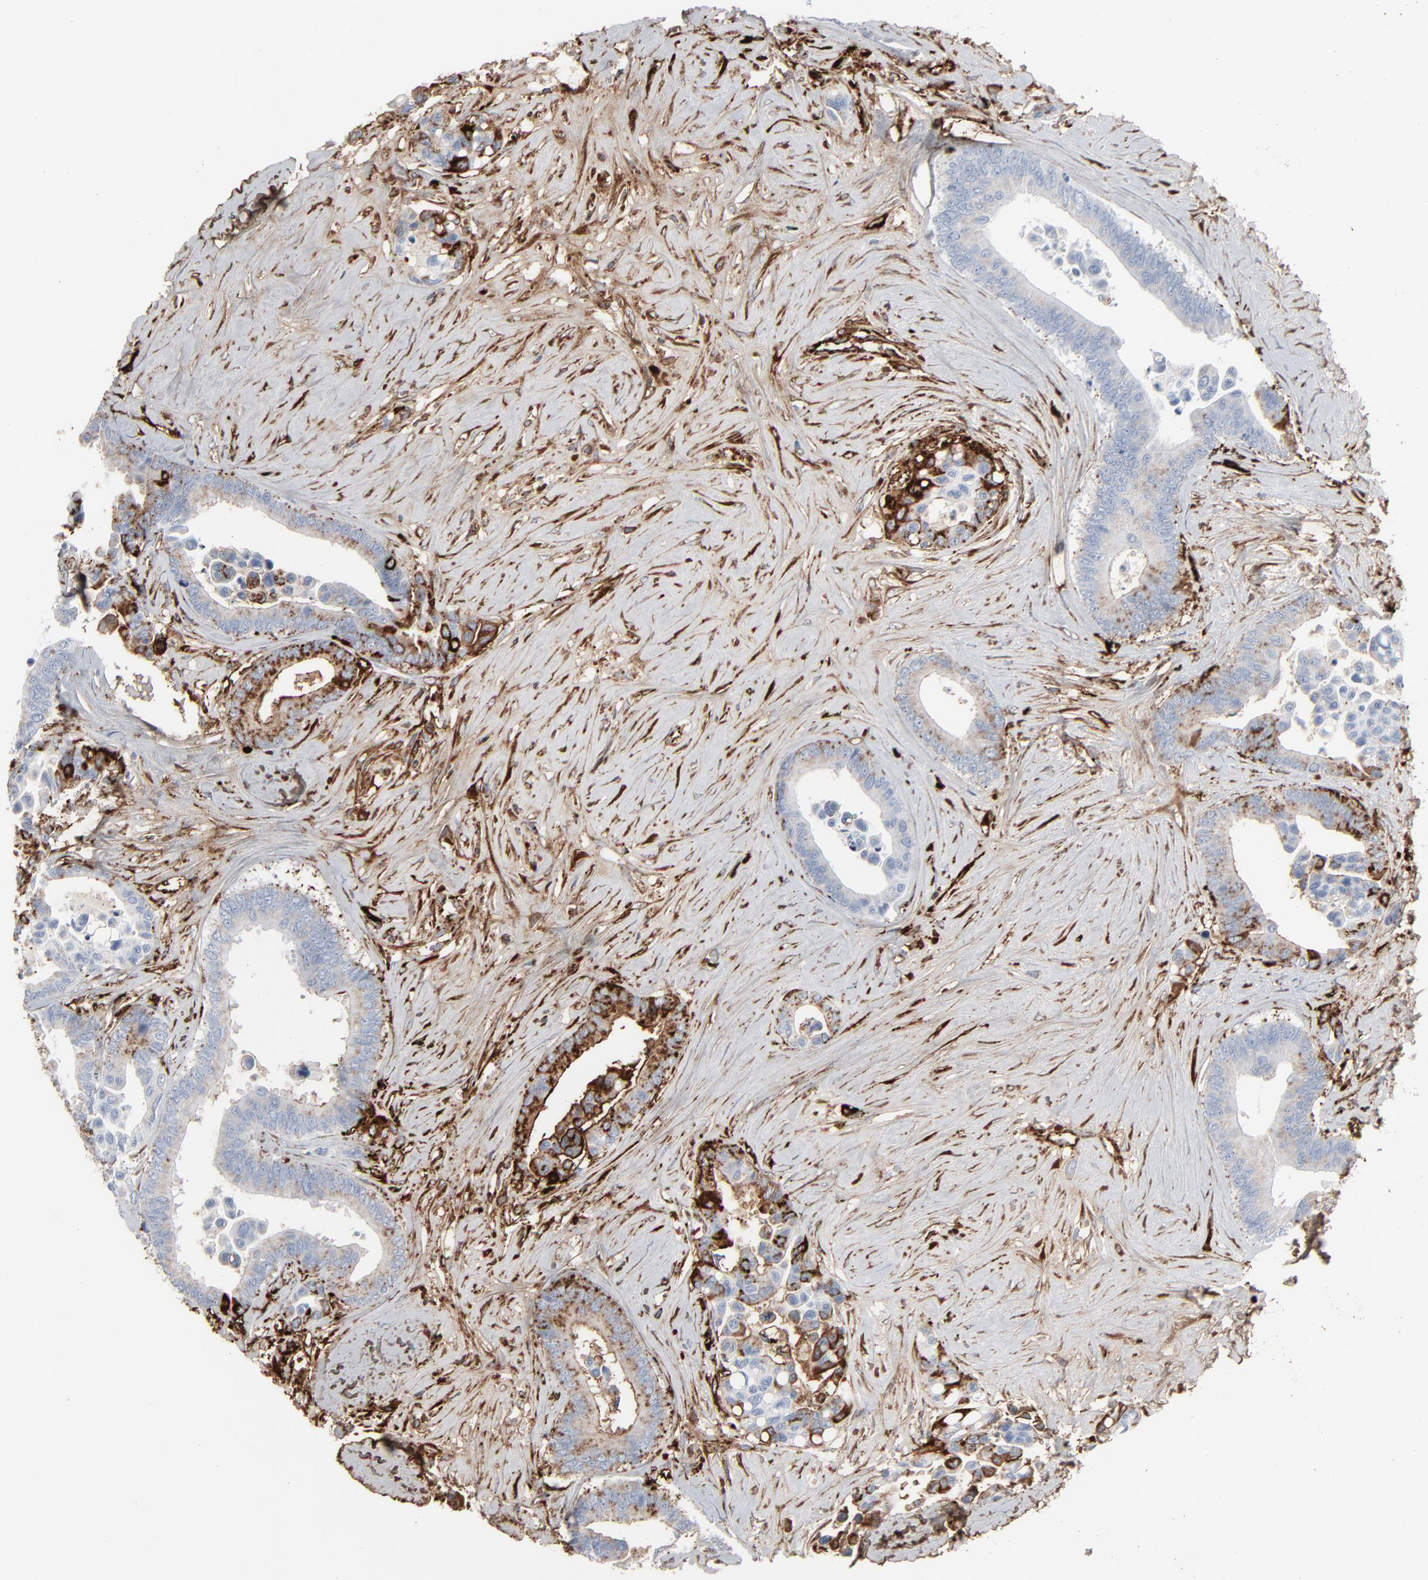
{"staining": {"intensity": "strong", "quantity": "<25%", "location": "cytoplasmic/membranous"}, "tissue": "colorectal cancer", "cell_type": "Tumor cells", "image_type": "cancer", "snomed": [{"axis": "morphology", "description": "Adenocarcinoma, NOS"}, {"axis": "topography", "description": "Colon"}], "caption": "A high-resolution micrograph shows IHC staining of colorectal cancer (adenocarcinoma), which exhibits strong cytoplasmic/membranous expression in approximately <25% of tumor cells.", "gene": "BGN", "patient": {"sex": "male", "age": 82}}